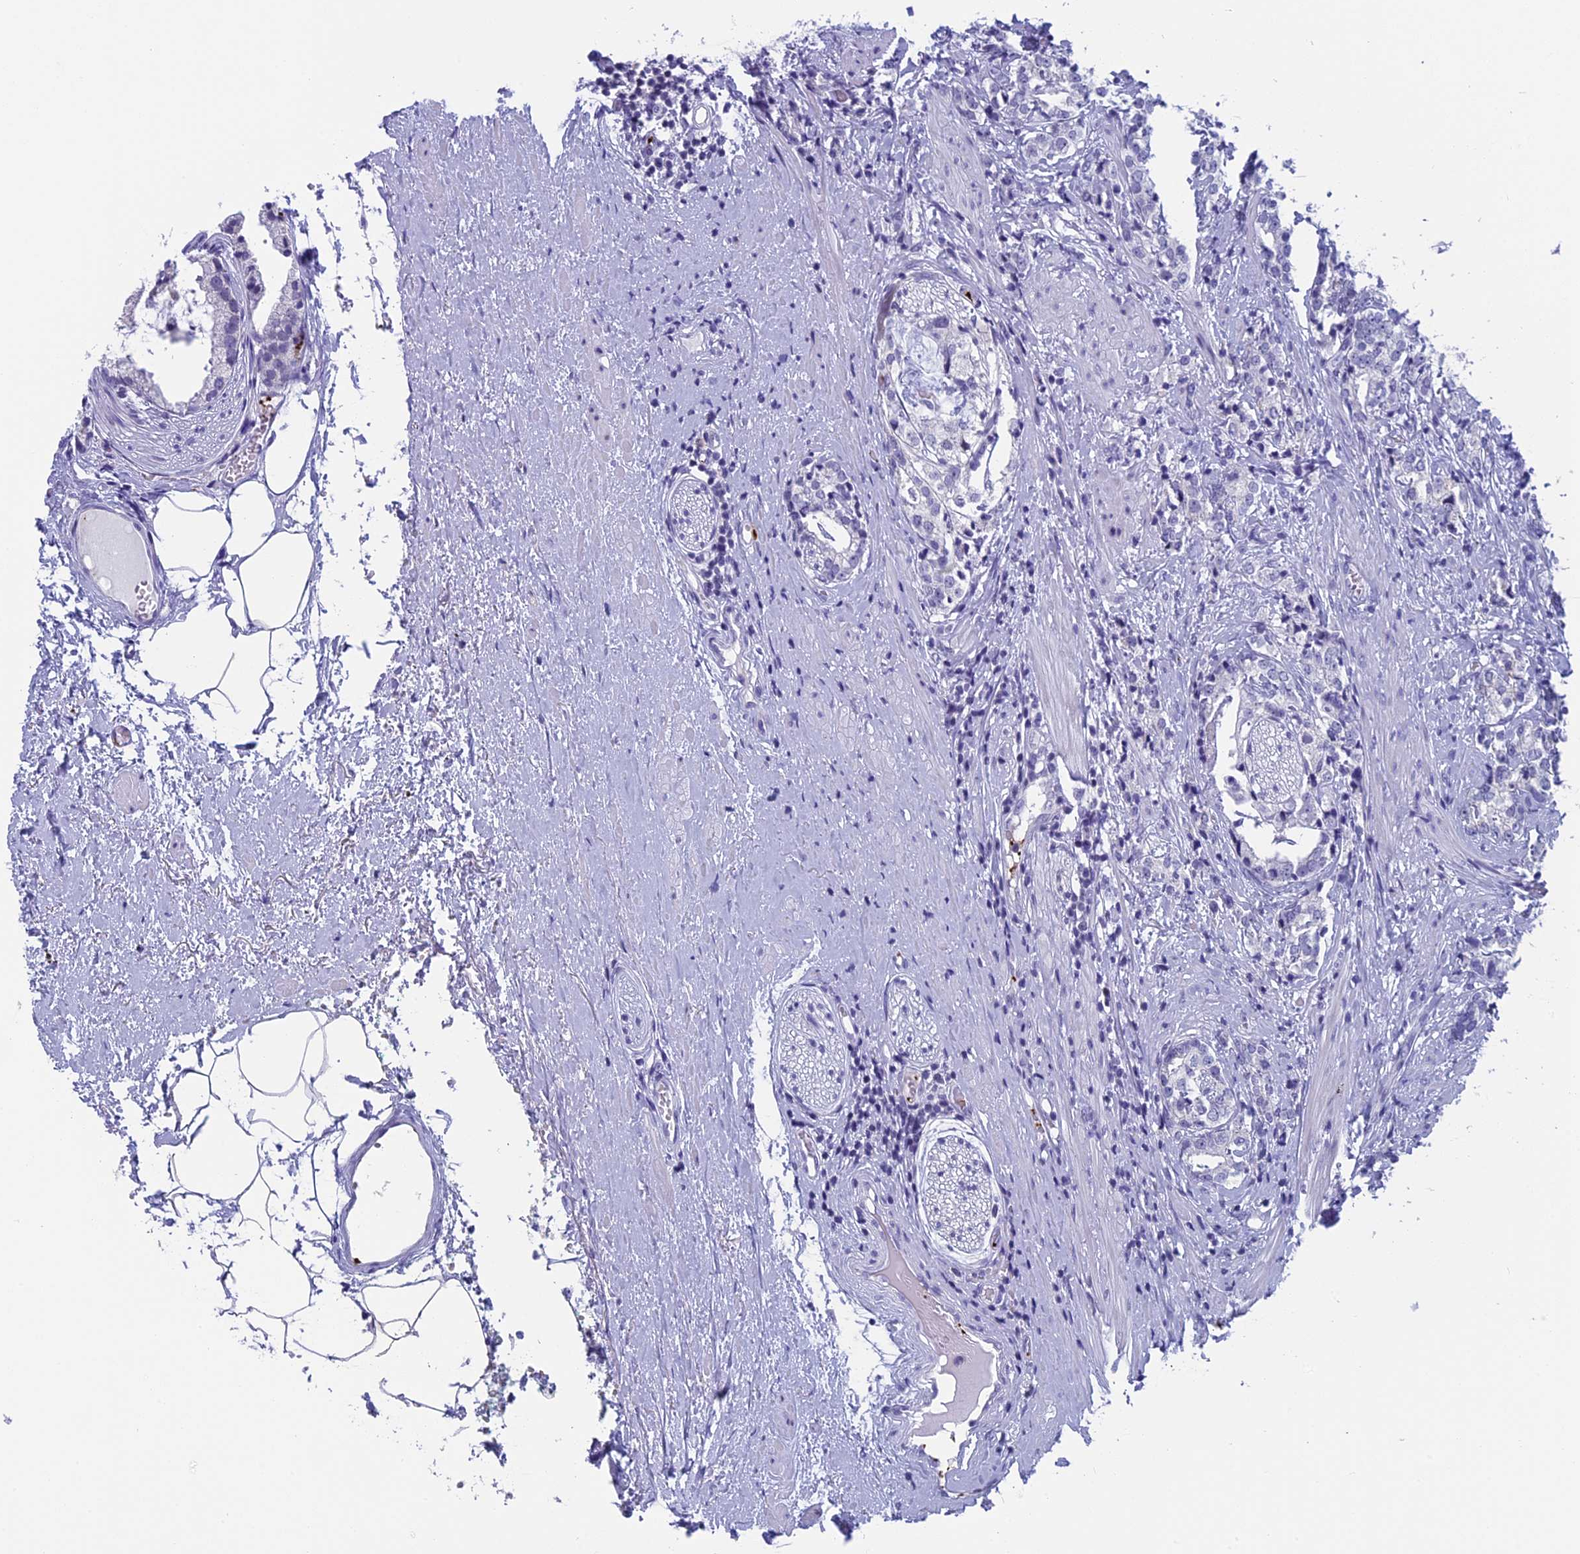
{"staining": {"intensity": "negative", "quantity": "none", "location": "none"}, "tissue": "prostate cancer", "cell_type": "Tumor cells", "image_type": "cancer", "snomed": [{"axis": "morphology", "description": "Adenocarcinoma, High grade"}, {"axis": "topography", "description": "Prostate"}], "caption": "Human prostate cancer stained for a protein using IHC shows no positivity in tumor cells.", "gene": "AIFM2", "patient": {"sex": "male", "age": 69}}